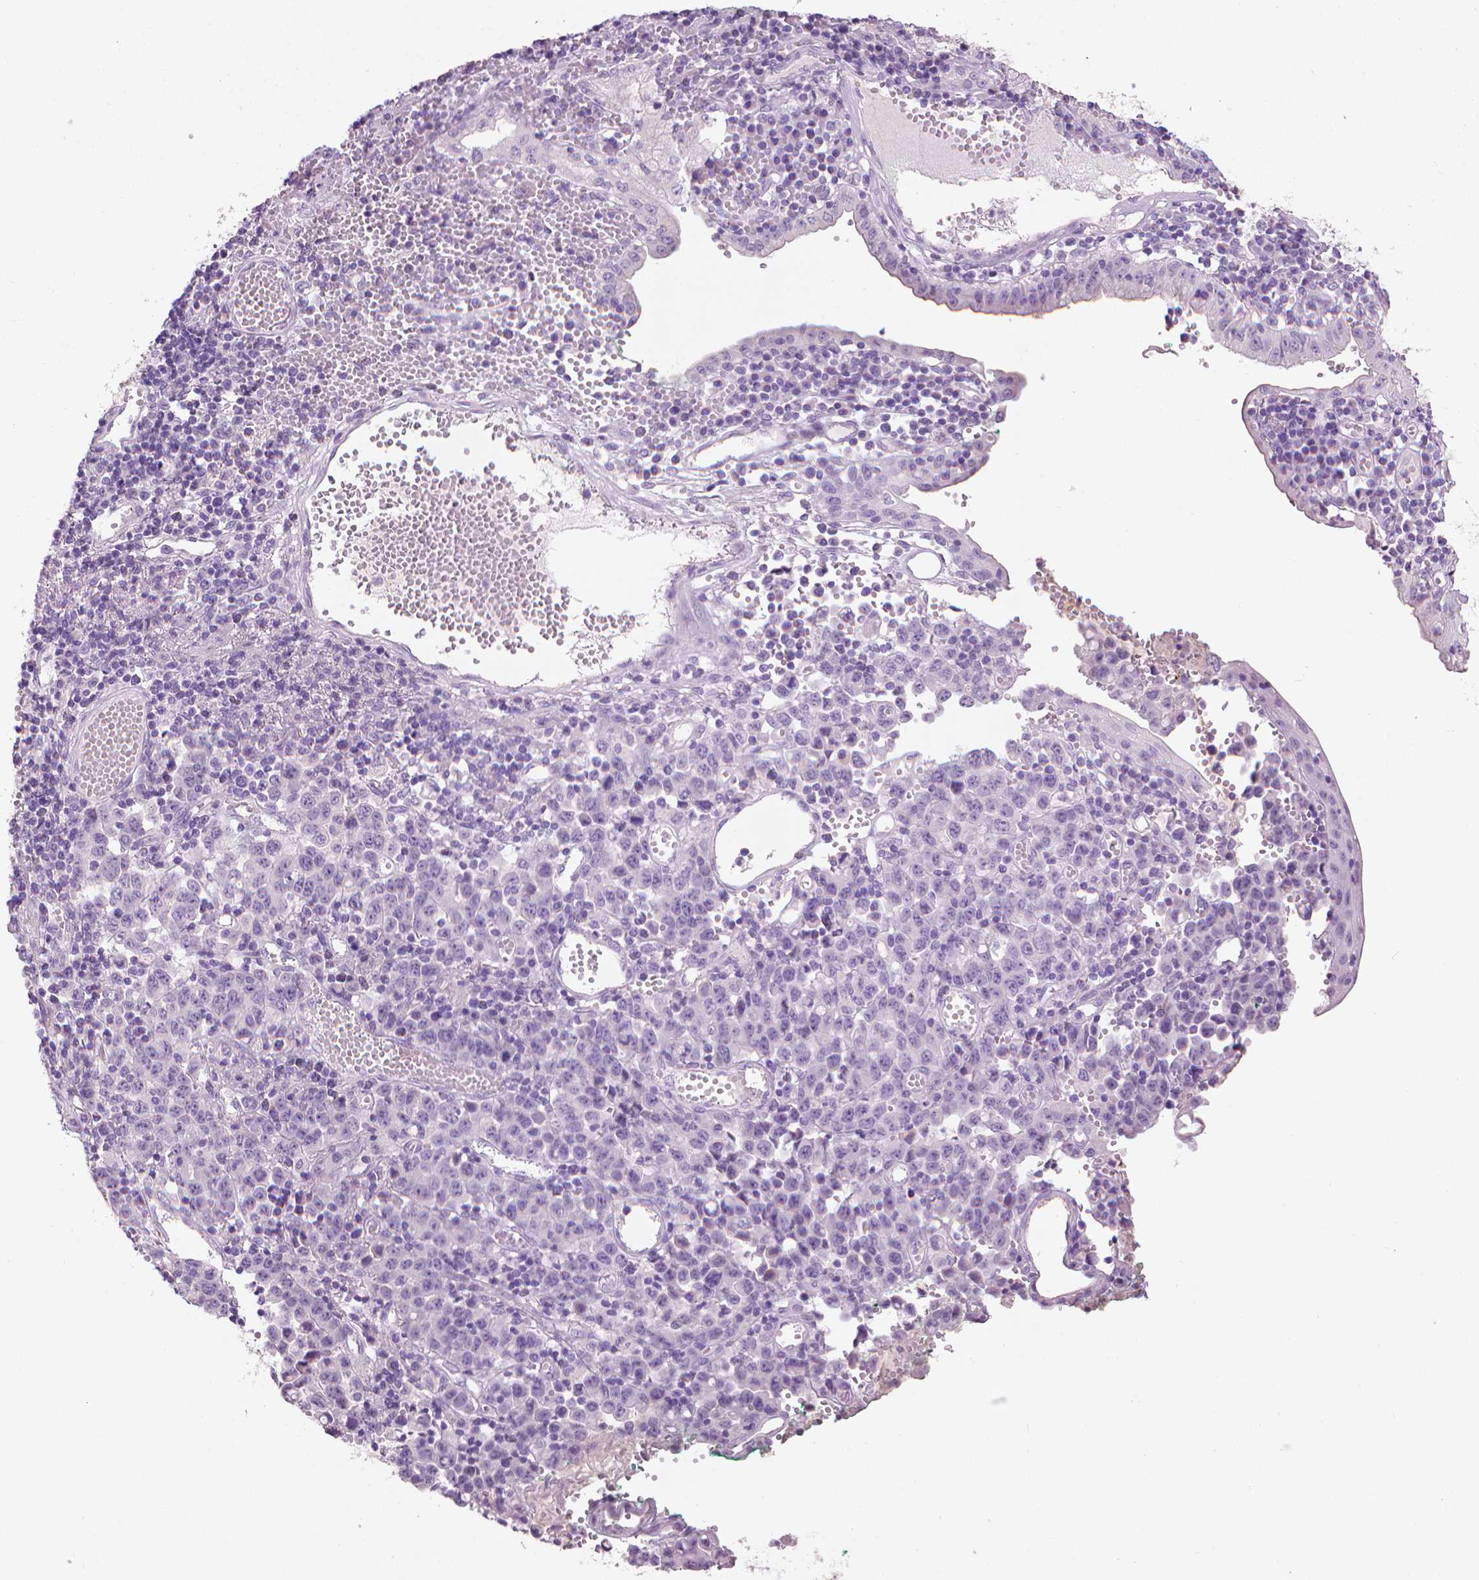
{"staining": {"intensity": "negative", "quantity": "none", "location": "none"}, "tissue": "stomach cancer", "cell_type": "Tumor cells", "image_type": "cancer", "snomed": [{"axis": "morphology", "description": "Adenocarcinoma, NOS"}, {"axis": "topography", "description": "Stomach, upper"}], "caption": "The histopathology image displays no significant positivity in tumor cells of stomach adenocarcinoma. Nuclei are stained in blue.", "gene": "MLANA", "patient": {"sex": "male", "age": 69}}